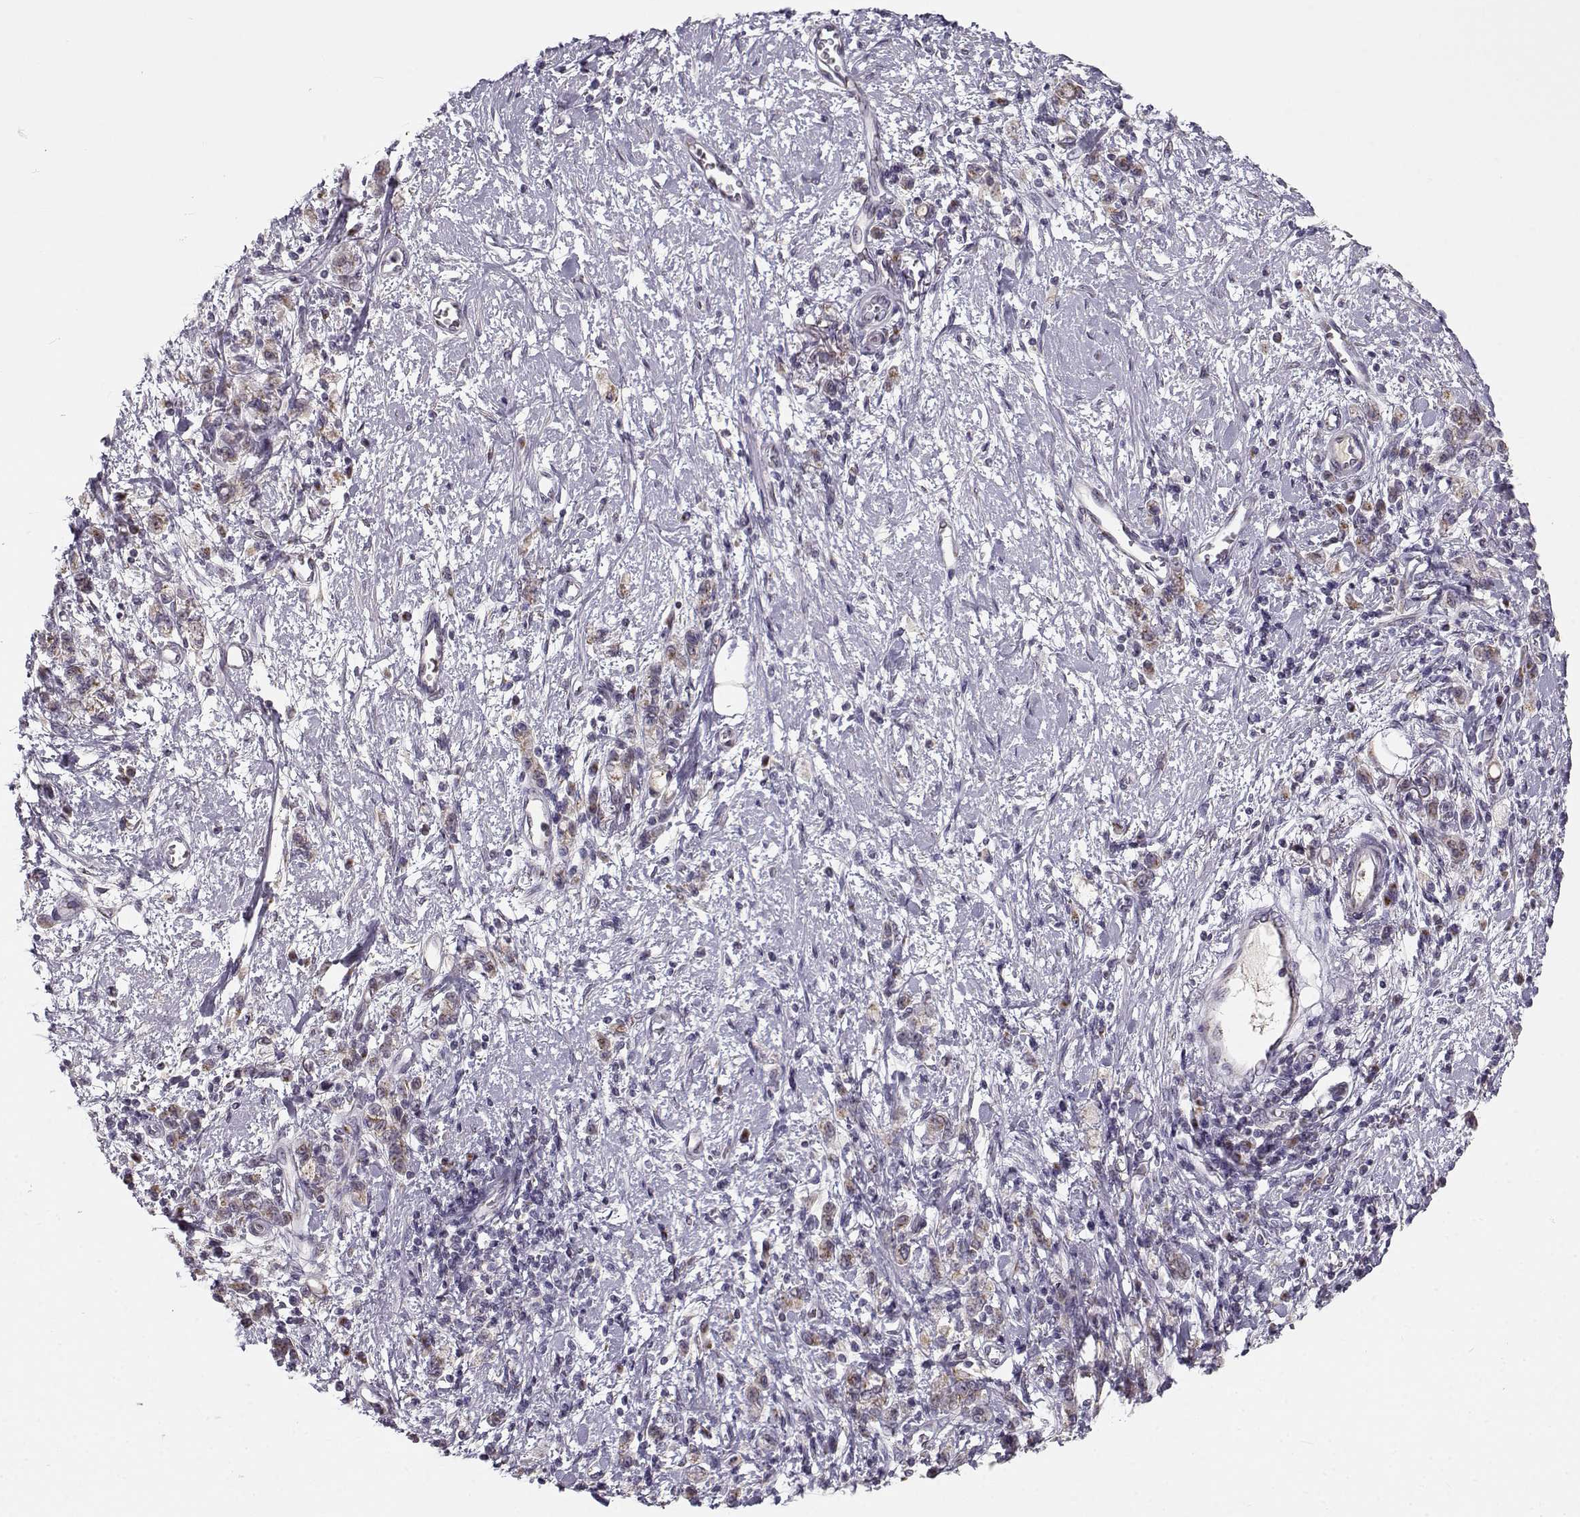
{"staining": {"intensity": "weak", "quantity": ">75%", "location": "cytoplasmic/membranous"}, "tissue": "stomach cancer", "cell_type": "Tumor cells", "image_type": "cancer", "snomed": [{"axis": "morphology", "description": "Adenocarcinoma, NOS"}, {"axis": "topography", "description": "Stomach"}], "caption": "Brown immunohistochemical staining in adenocarcinoma (stomach) demonstrates weak cytoplasmic/membranous positivity in approximately >75% of tumor cells.", "gene": "SLC4A5", "patient": {"sex": "male", "age": 77}}